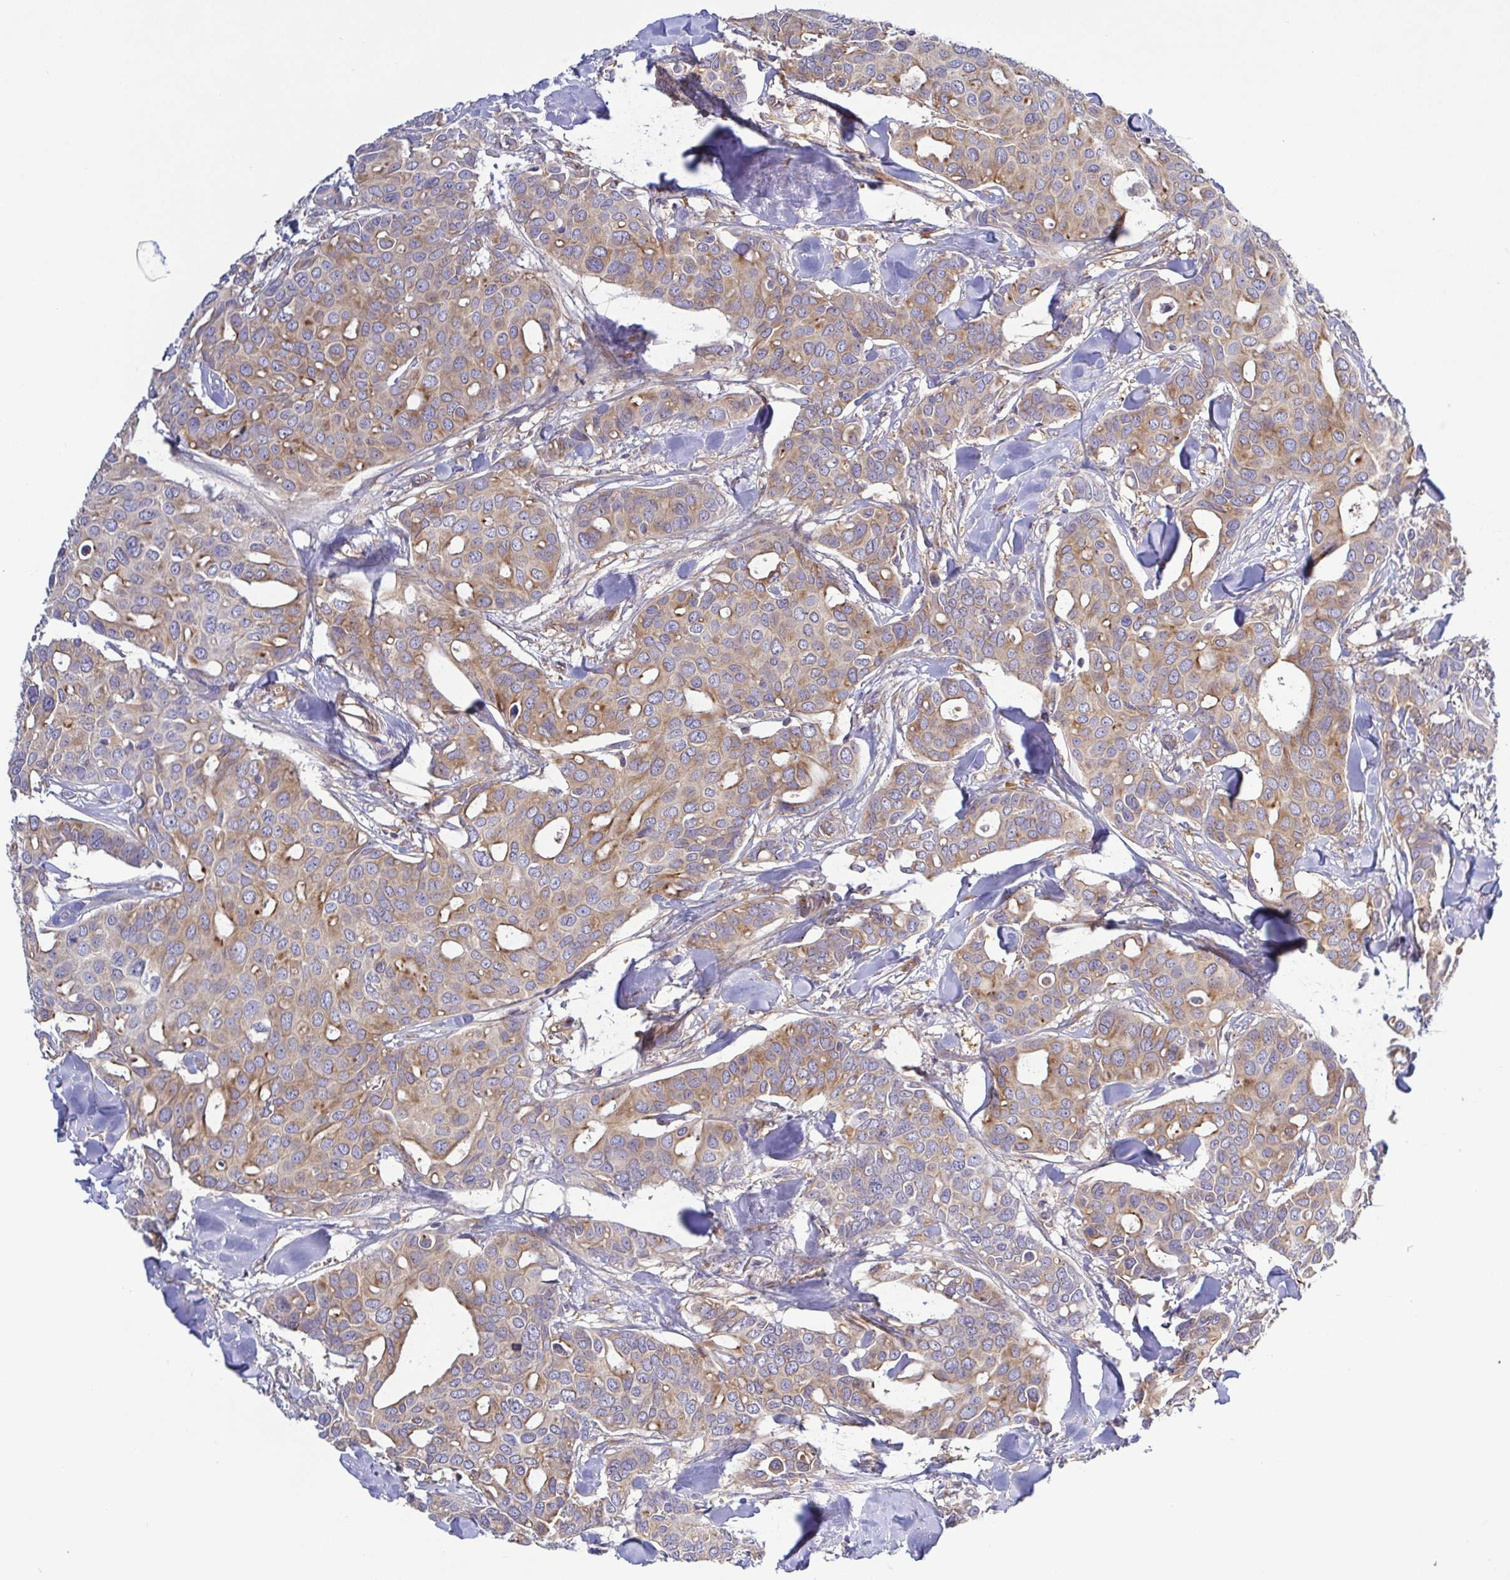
{"staining": {"intensity": "weak", "quantity": "25%-75%", "location": "cytoplasmic/membranous"}, "tissue": "breast cancer", "cell_type": "Tumor cells", "image_type": "cancer", "snomed": [{"axis": "morphology", "description": "Duct carcinoma"}, {"axis": "topography", "description": "Breast"}], "caption": "IHC histopathology image of human breast intraductal carcinoma stained for a protein (brown), which exhibits low levels of weak cytoplasmic/membranous expression in approximately 25%-75% of tumor cells.", "gene": "KIF5B", "patient": {"sex": "female", "age": 54}}